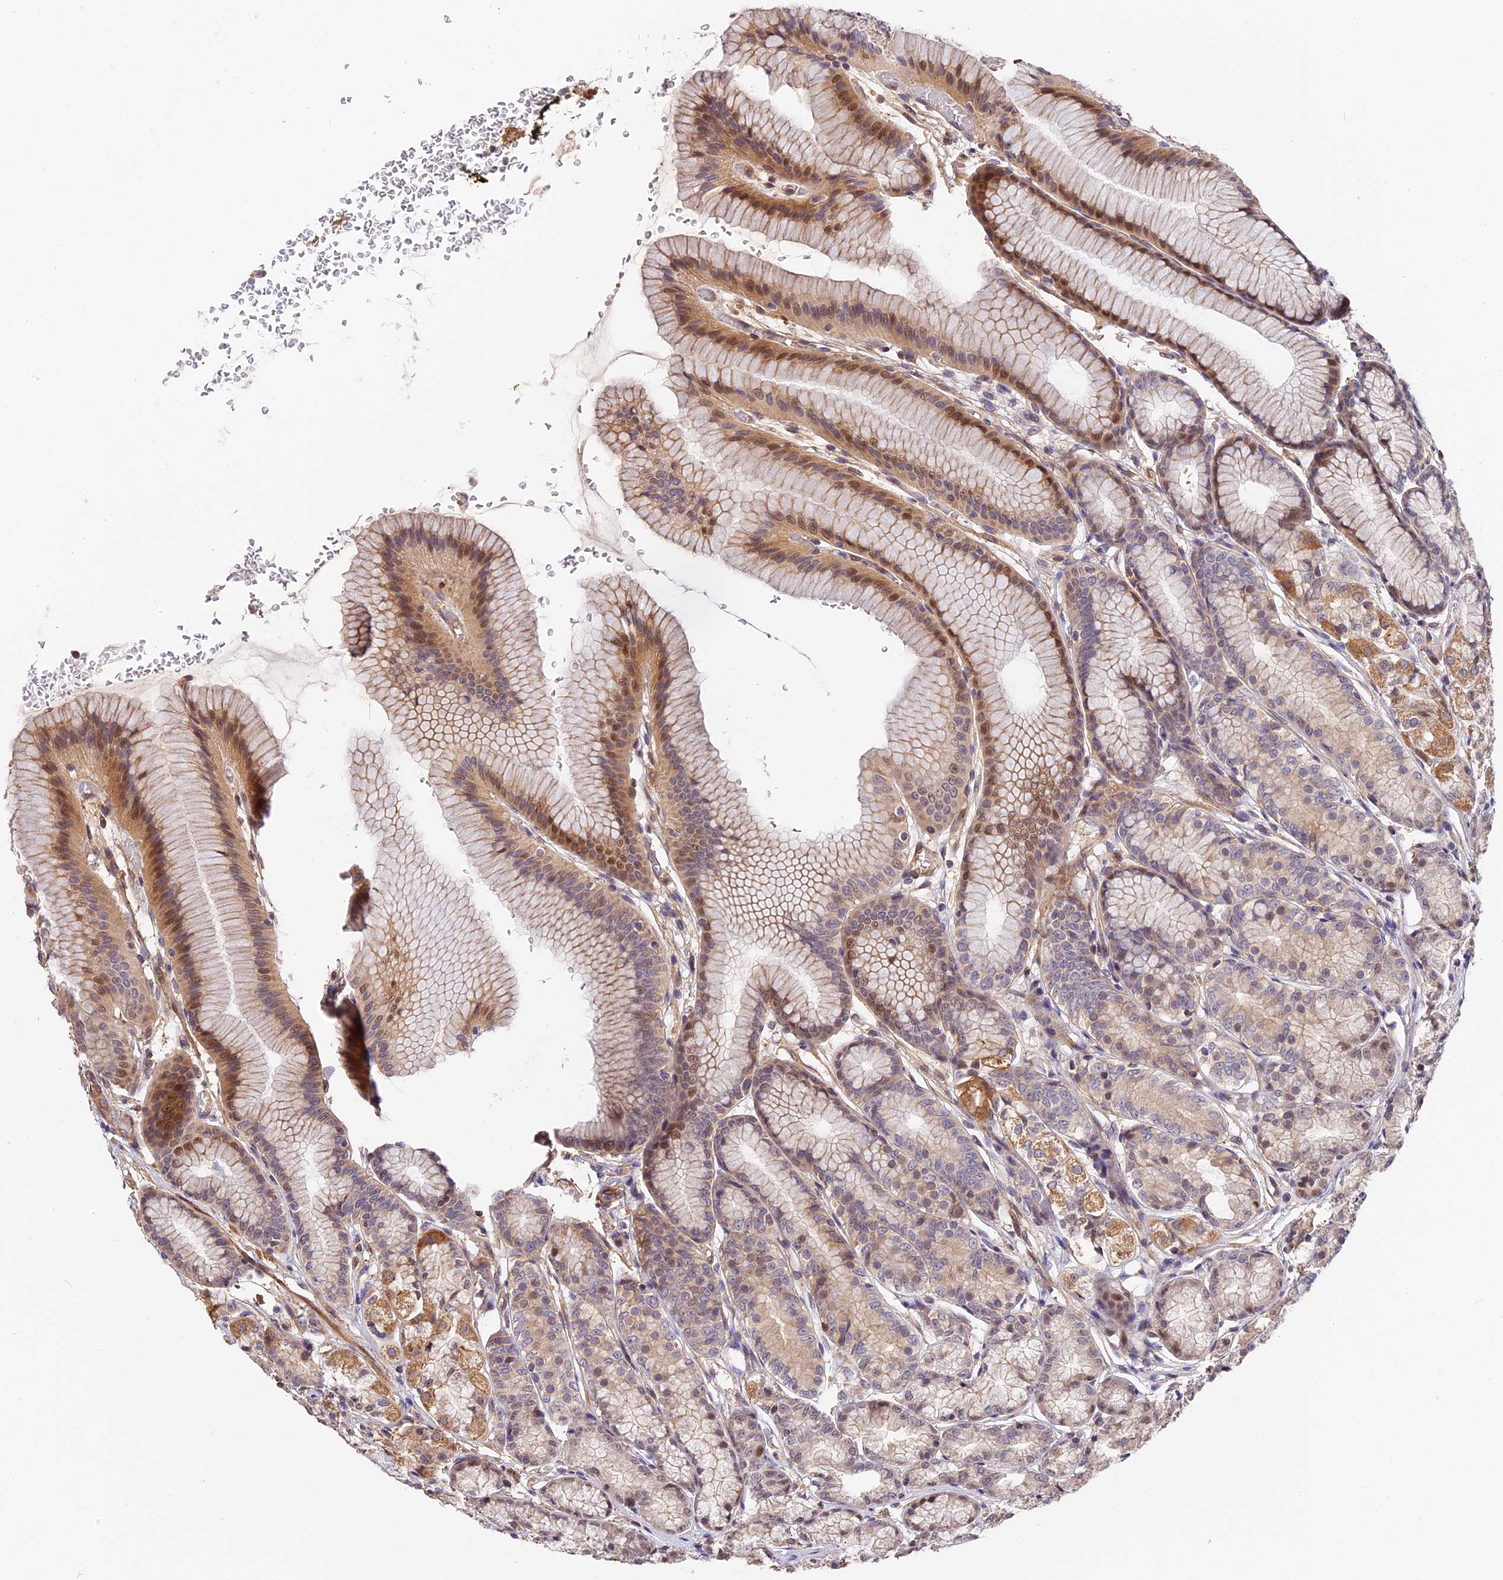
{"staining": {"intensity": "moderate", "quantity": "25%-75%", "location": "cytoplasmic/membranous,nuclear"}, "tissue": "stomach", "cell_type": "Glandular cells", "image_type": "normal", "snomed": [{"axis": "morphology", "description": "Normal tissue, NOS"}, {"axis": "morphology", "description": "Adenocarcinoma, NOS"}, {"axis": "morphology", "description": "Adenocarcinoma, High grade"}, {"axis": "topography", "description": "Stomach, upper"}, {"axis": "topography", "description": "Stomach"}], "caption": "This is an image of immunohistochemistry (IHC) staining of benign stomach, which shows moderate staining in the cytoplasmic/membranous,nuclear of glandular cells.", "gene": "ARHGAP17", "patient": {"sex": "female", "age": 65}}